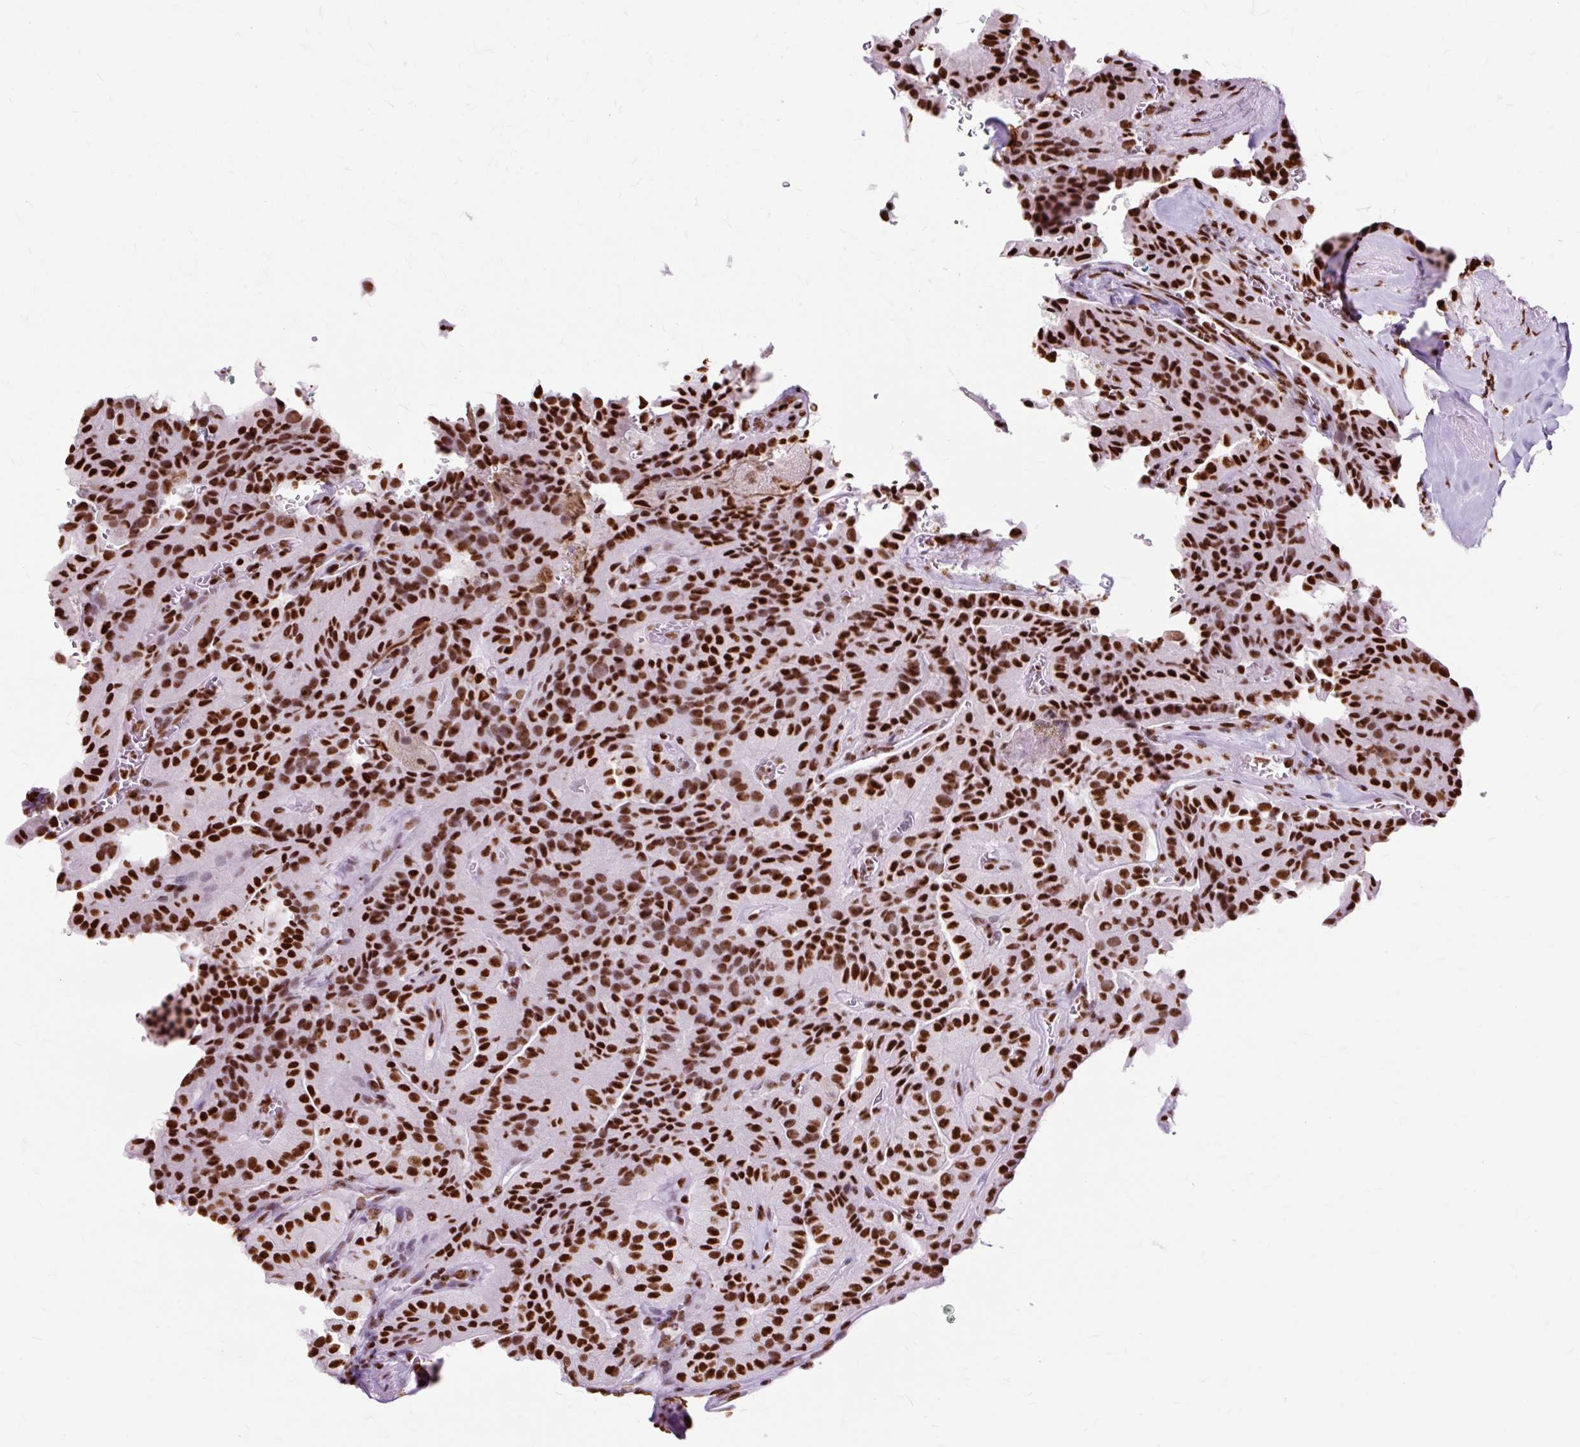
{"staining": {"intensity": "strong", "quantity": ">75%", "location": "nuclear"}, "tissue": "thyroid cancer", "cell_type": "Tumor cells", "image_type": "cancer", "snomed": [{"axis": "morphology", "description": "Normal tissue, NOS"}, {"axis": "morphology", "description": "Papillary adenocarcinoma, NOS"}, {"axis": "topography", "description": "Thyroid gland"}], "caption": "Thyroid cancer (papillary adenocarcinoma) stained with a protein marker displays strong staining in tumor cells.", "gene": "XRCC6", "patient": {"sex": "female", "age": 59}}